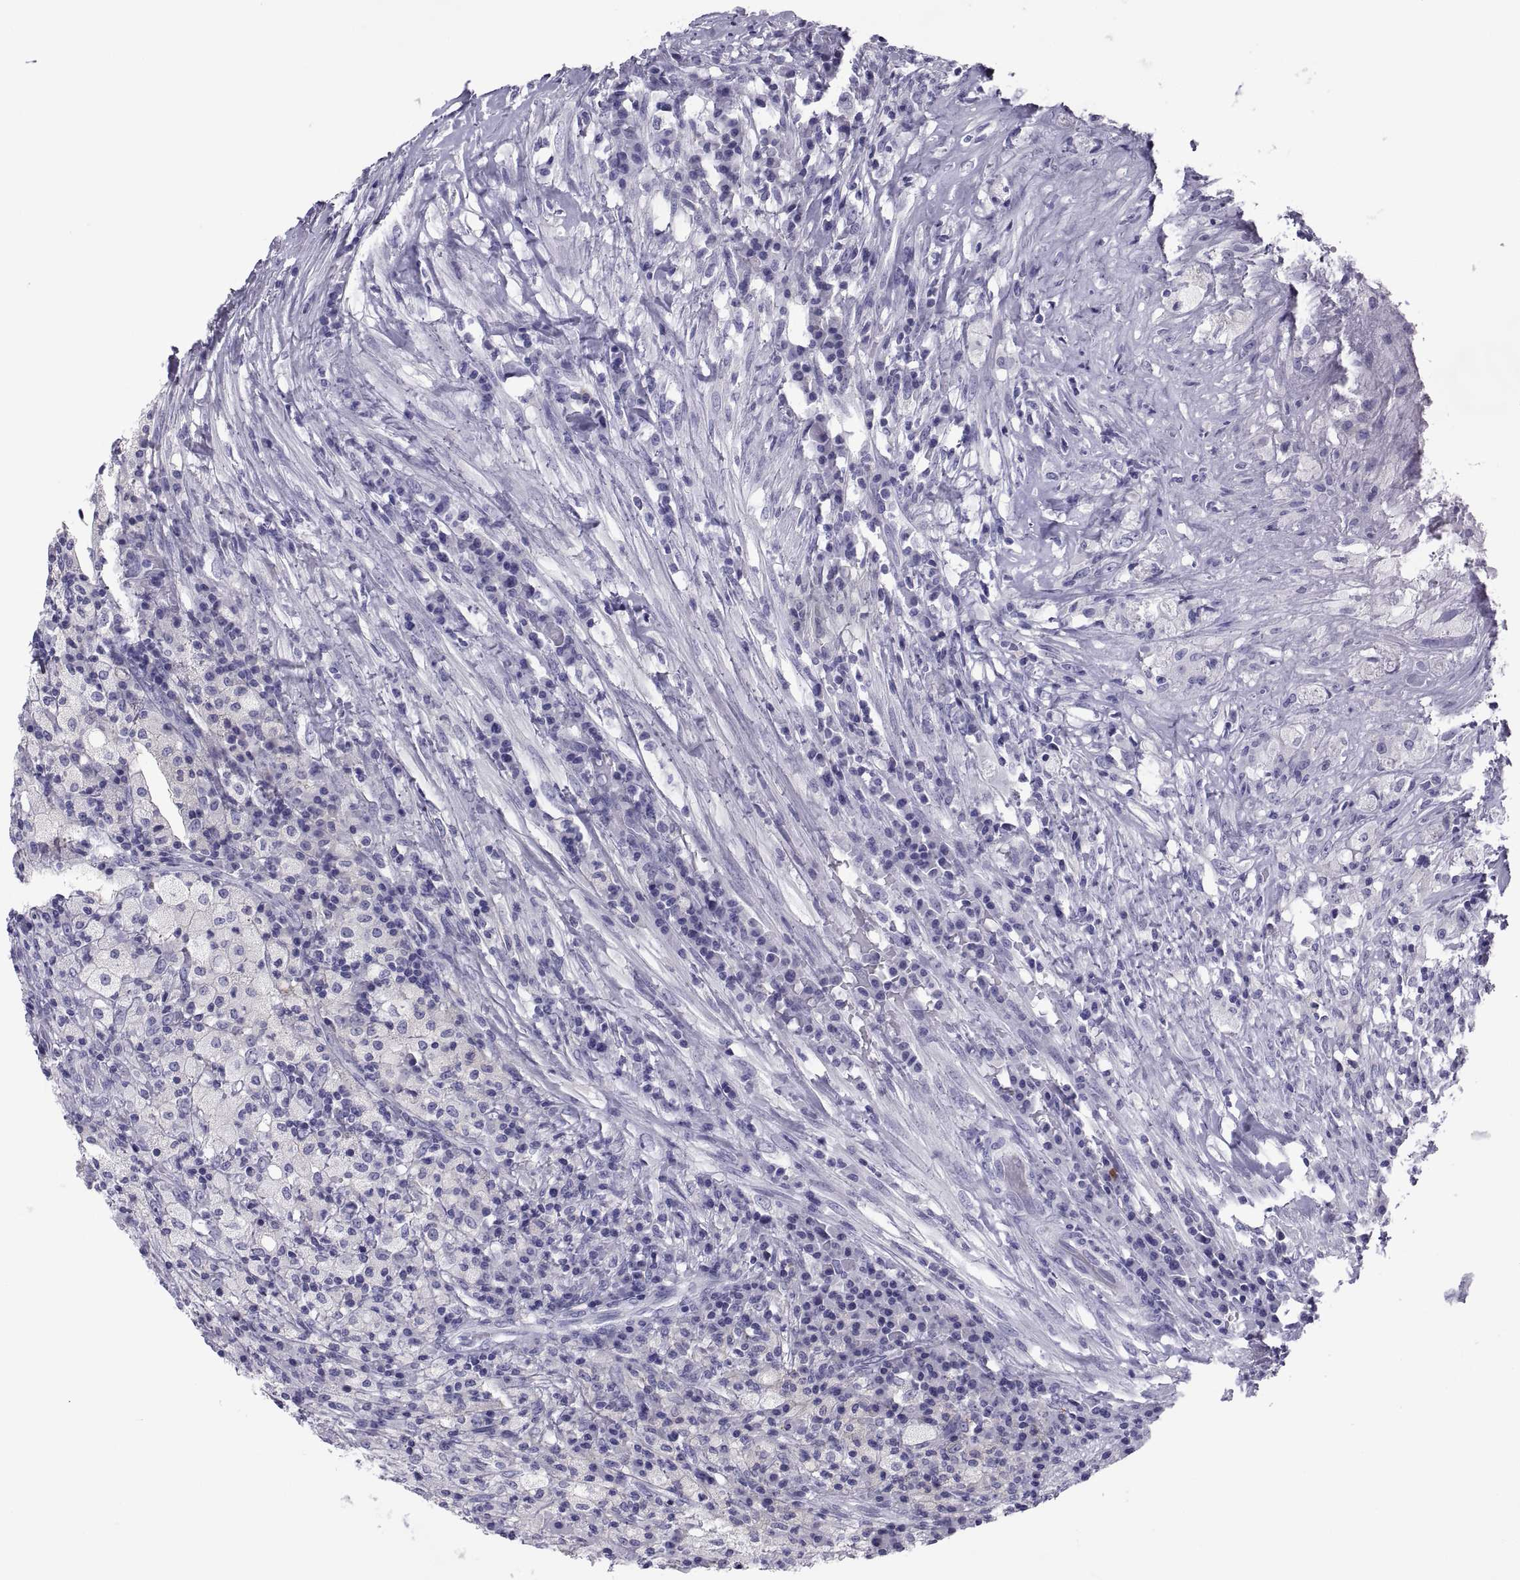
{"staining": {"intensity": "negative", "quantity": "none", "location": "none"}, "tissue": "testis cancer", "cell_type": "Tumor cells", "image_type": "cancer", "snomed": [{"axis": "morphology", "description": "Necrosis, NOS"}, {"axis": "morphology", "description": "Carcinoma, Embryonal, NOS"}, {"axis": "topography", "description": "Testis"}], "caption": "An image of human embryonal carcinoma (testis) is negative for staining in tumor cells. (DAB immunohistochemistry, high magnification).", "gene": "NPTX2", "patient": {"sex": "male", "age": 19}}